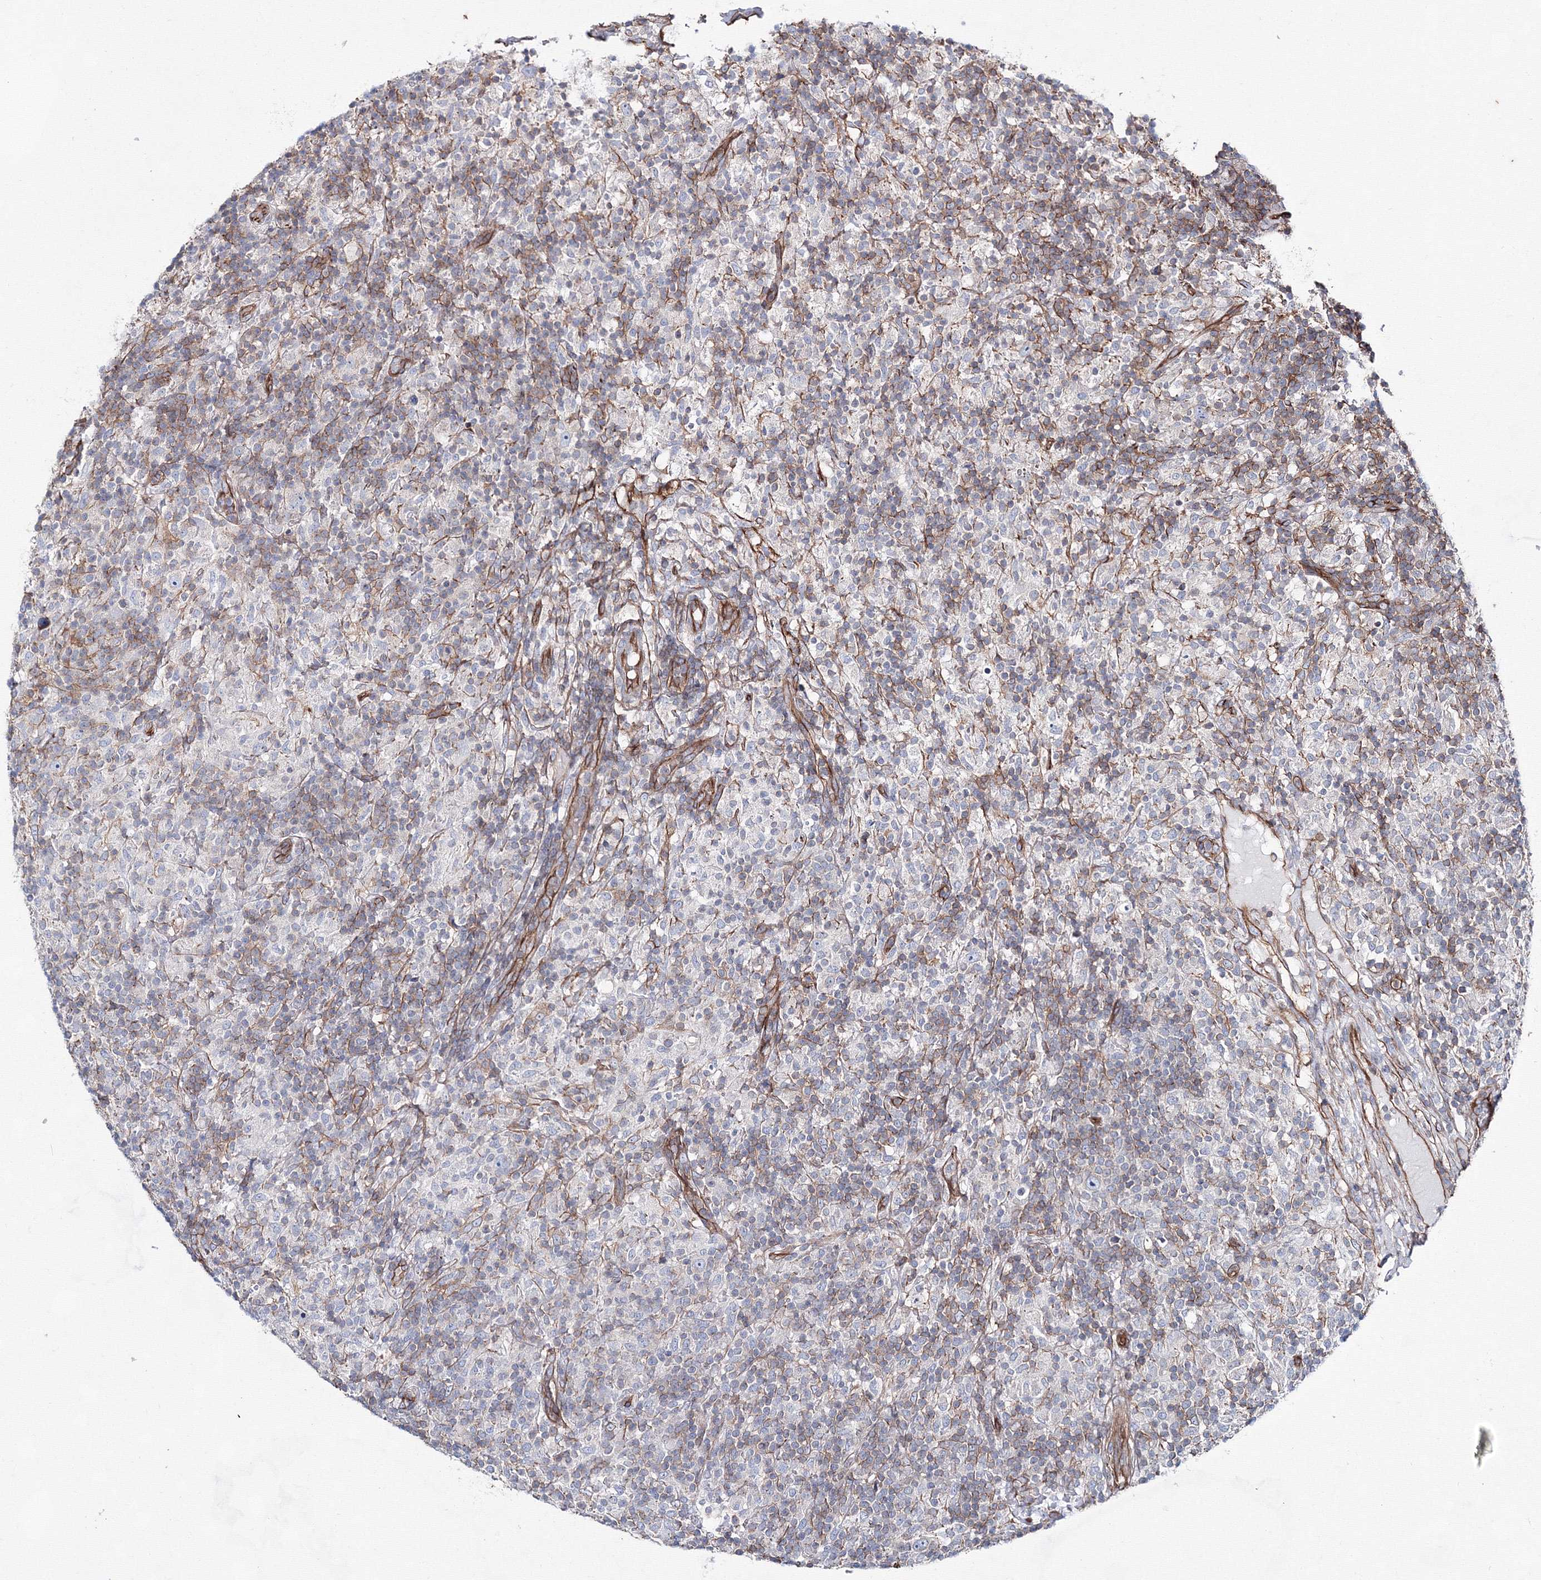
{"staining": {"intensity": "negative", "quantity": "none", "location": "none"}, "tissue": "lymphoma", "cell_type": "Tumor cells", "image_type": "cancer", "snomed": [{"axis": "morphology", "description": "Hodgkin's disease, NOS"}, {"axis": "topography", "description": "Lymph node"}], "caption": "IHC photomicrograph of neoplastic tissue: human lymphoma stained with DAB displays no significant protein positivity in tumor cells. The staining is performed using DAB brown chromogen with nuclei counter-stained in using hematoxylin.", "gene": "ANKRD37", "patient": {"sex": "male", "age": 70}}